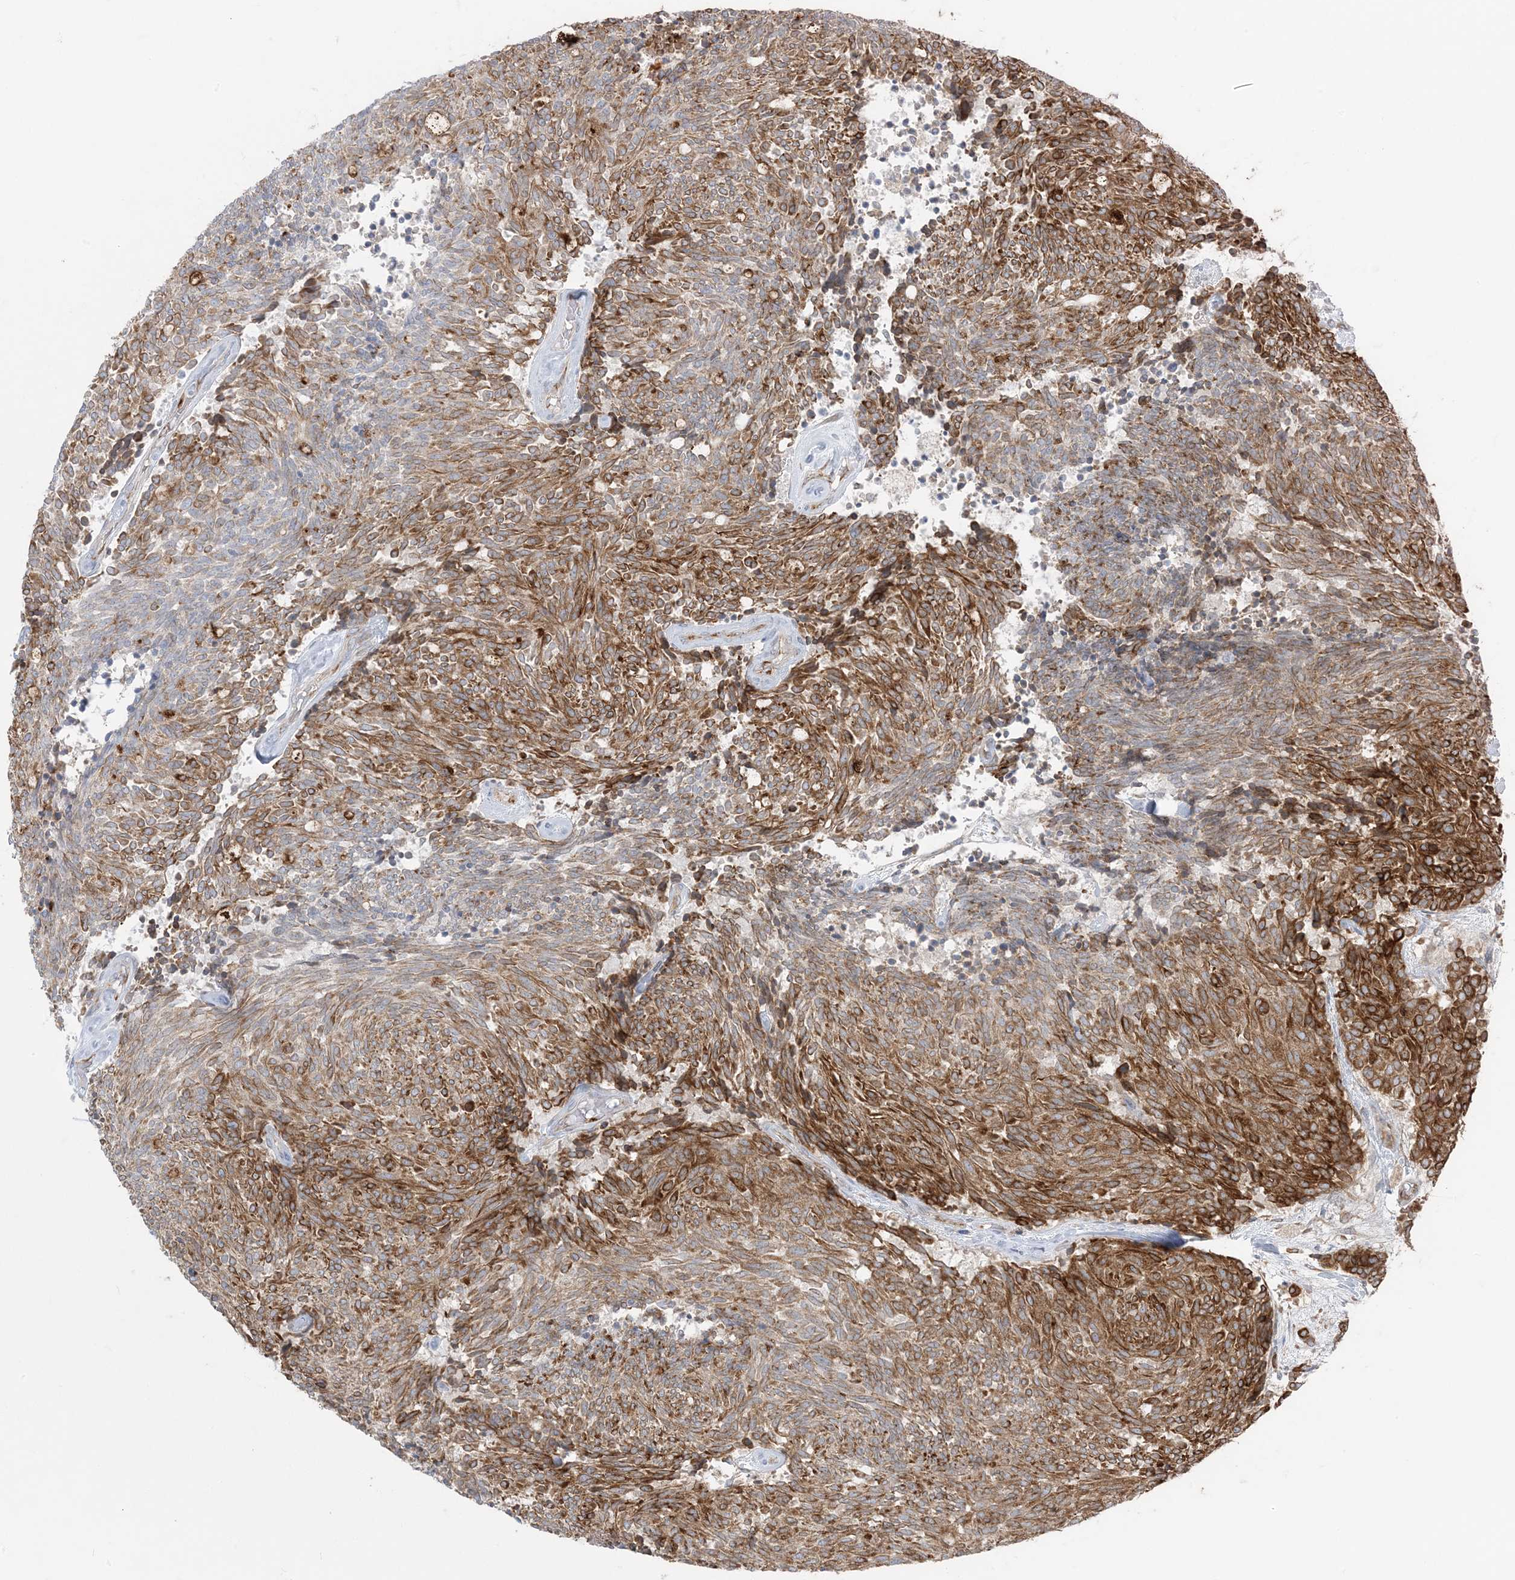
{"staining": {"intensity": "moderate", "quantity": ">75%", "location": "cytoplasmic/membranous"}, "tissue": "carcinoid", "cell_type": "Tumor cells", "image_type": "cancer", "snomed": [{"axis": "morphology", "description": "Carcinoid, malignant, NOS"}, {"axis": "topography", "description": "Pancreas"}], "caption": "Immunohistochemistry (IHC) of carcinoid shows medium levels of moderate cytoplasmic/membranous expression in approximately >75% of tumor cells. The staining was performed using DAB (3,3'-diaminobenzidine), with brown indicating positive protein expression. Nuclei are stained blue with hematoxylin.", "gene": "UBXN4", "patient": {"sex": "female", "age": 54}}